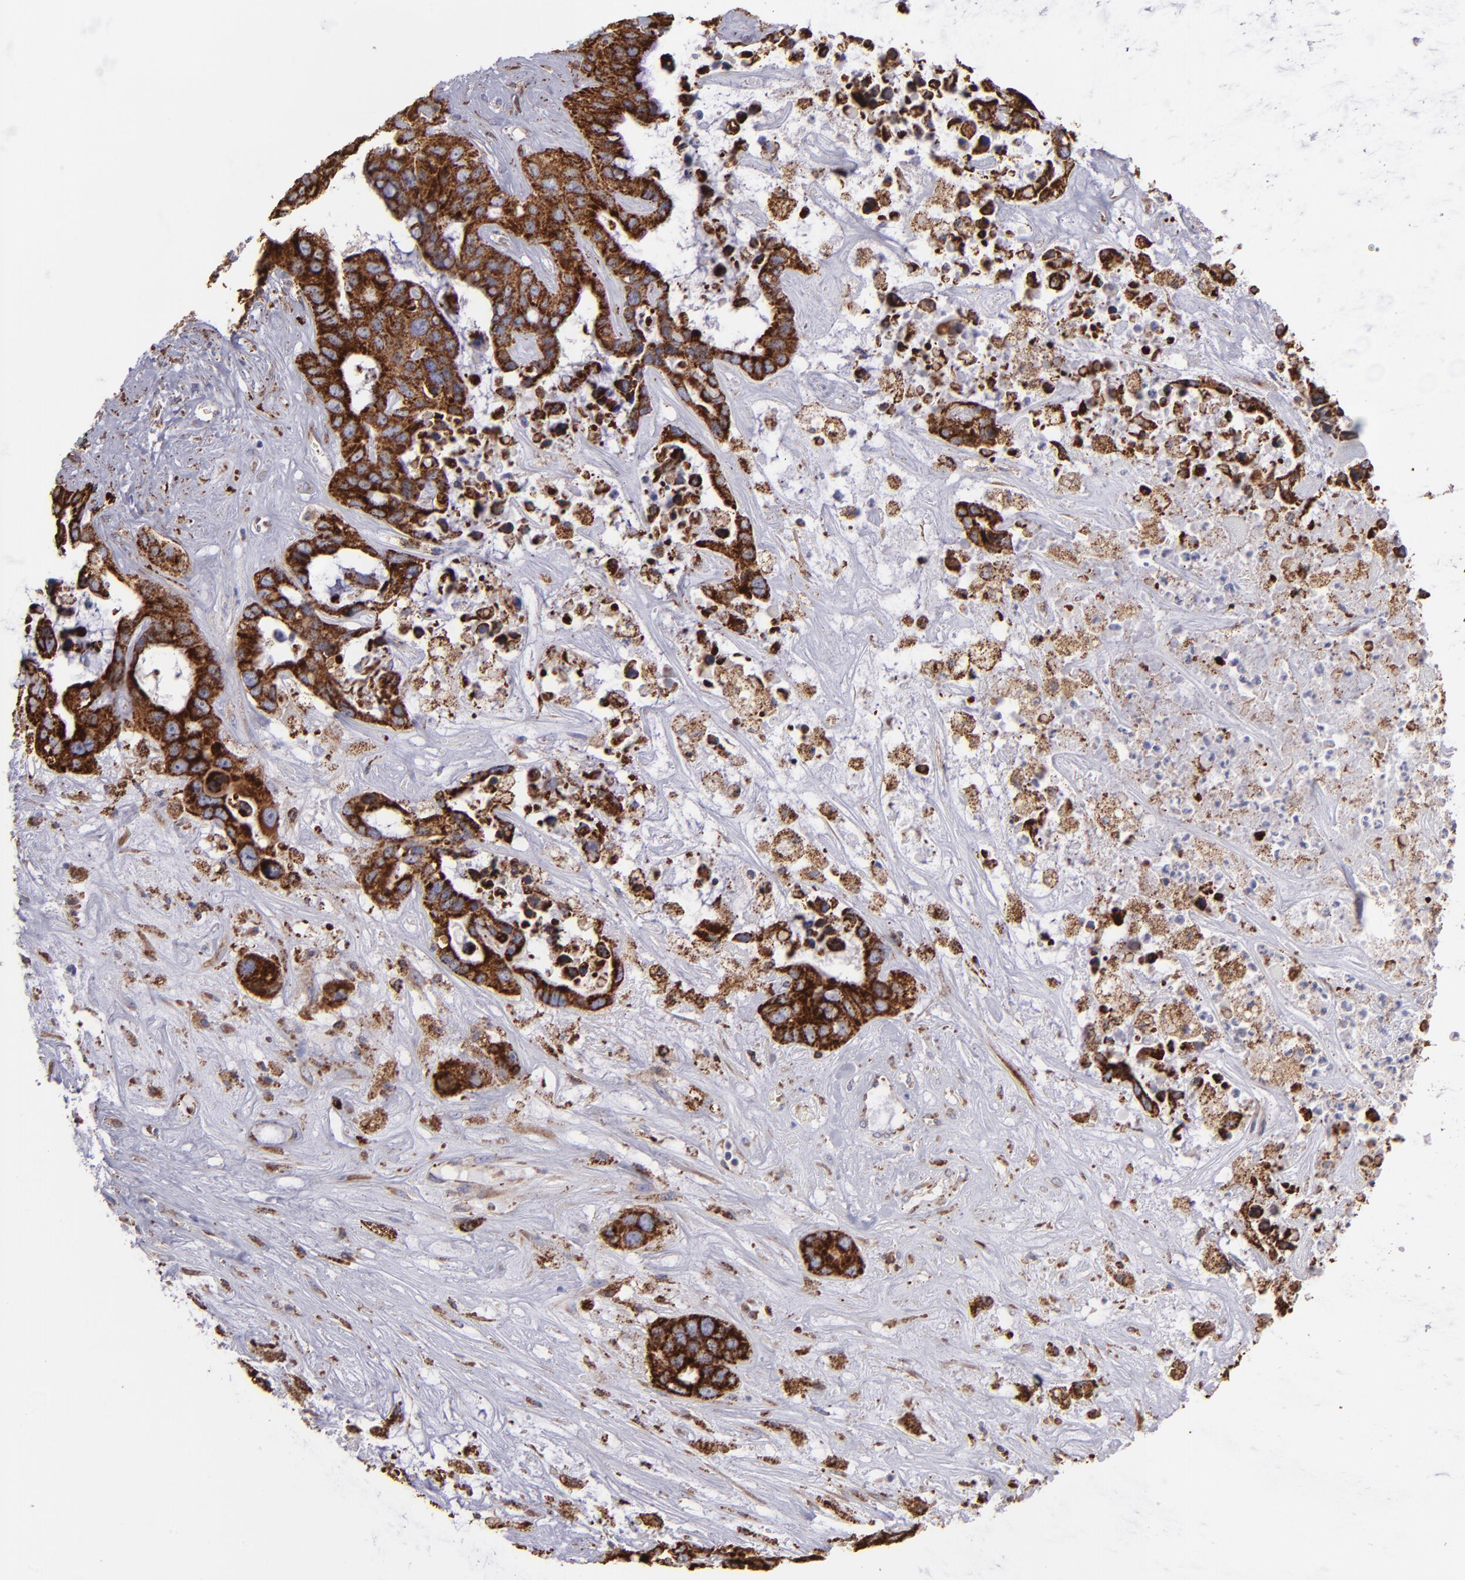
{"staining": {"intensity": "strong", "quantity": ">75%", "location": "cytoplasmic/membranous"}, "tissue": "liver cancer", "cell_type": "Tumor cells", "image_type": "cancer", "snomed": [{"axis": "morphology", "description": "Cholangiocarcinoma"}, {"axis": "topography", "description": "Liver"}], "caption": "Immunohistochemistry (IHC) (DAB (3,3'-diaminobenzidine)) staining of liver cancer (cholangiocarcinoma) demonstrates strong cytoplasmic/membranous protein staining in about >75% of tumor cells.", "gene": "MAOB", "patient": {"sex": "female", "age": 65}}